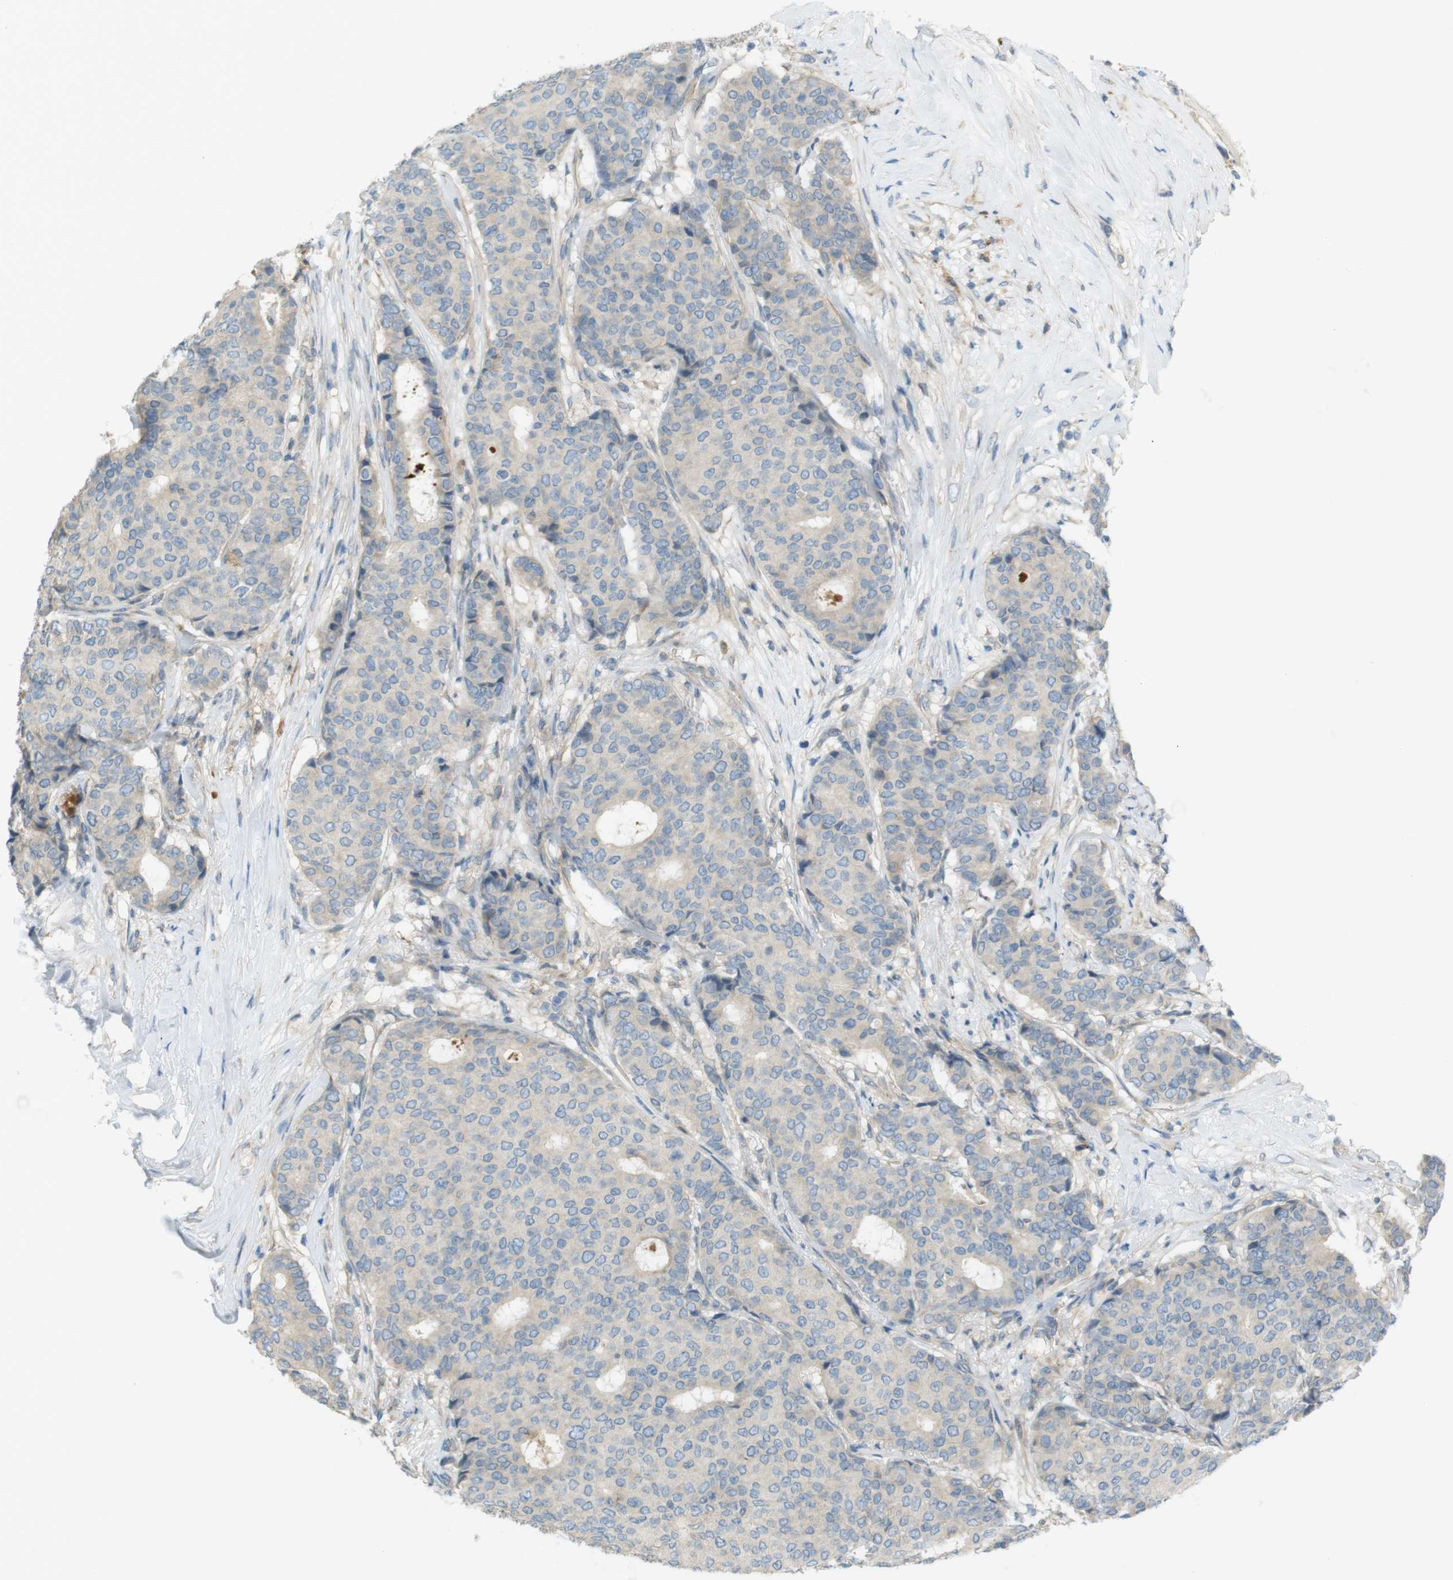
{"staining": {"intensity": "negative", "quantity": "none", "location": "none"}, "tissue": "breast cancer", "cell_type": "Tumor cells", "image_type": "cancer", "snomed": [{"axis": "morphology", "description": "Duct carcinoma"}, {"axis": "topography", "description": "Breast"}], "caption": "There is no significant positivity in tumor cells of breast invasive ductal carcinoma.", "gene": "TMEM41B", "patient": {"sex": "female", "age": 75}}